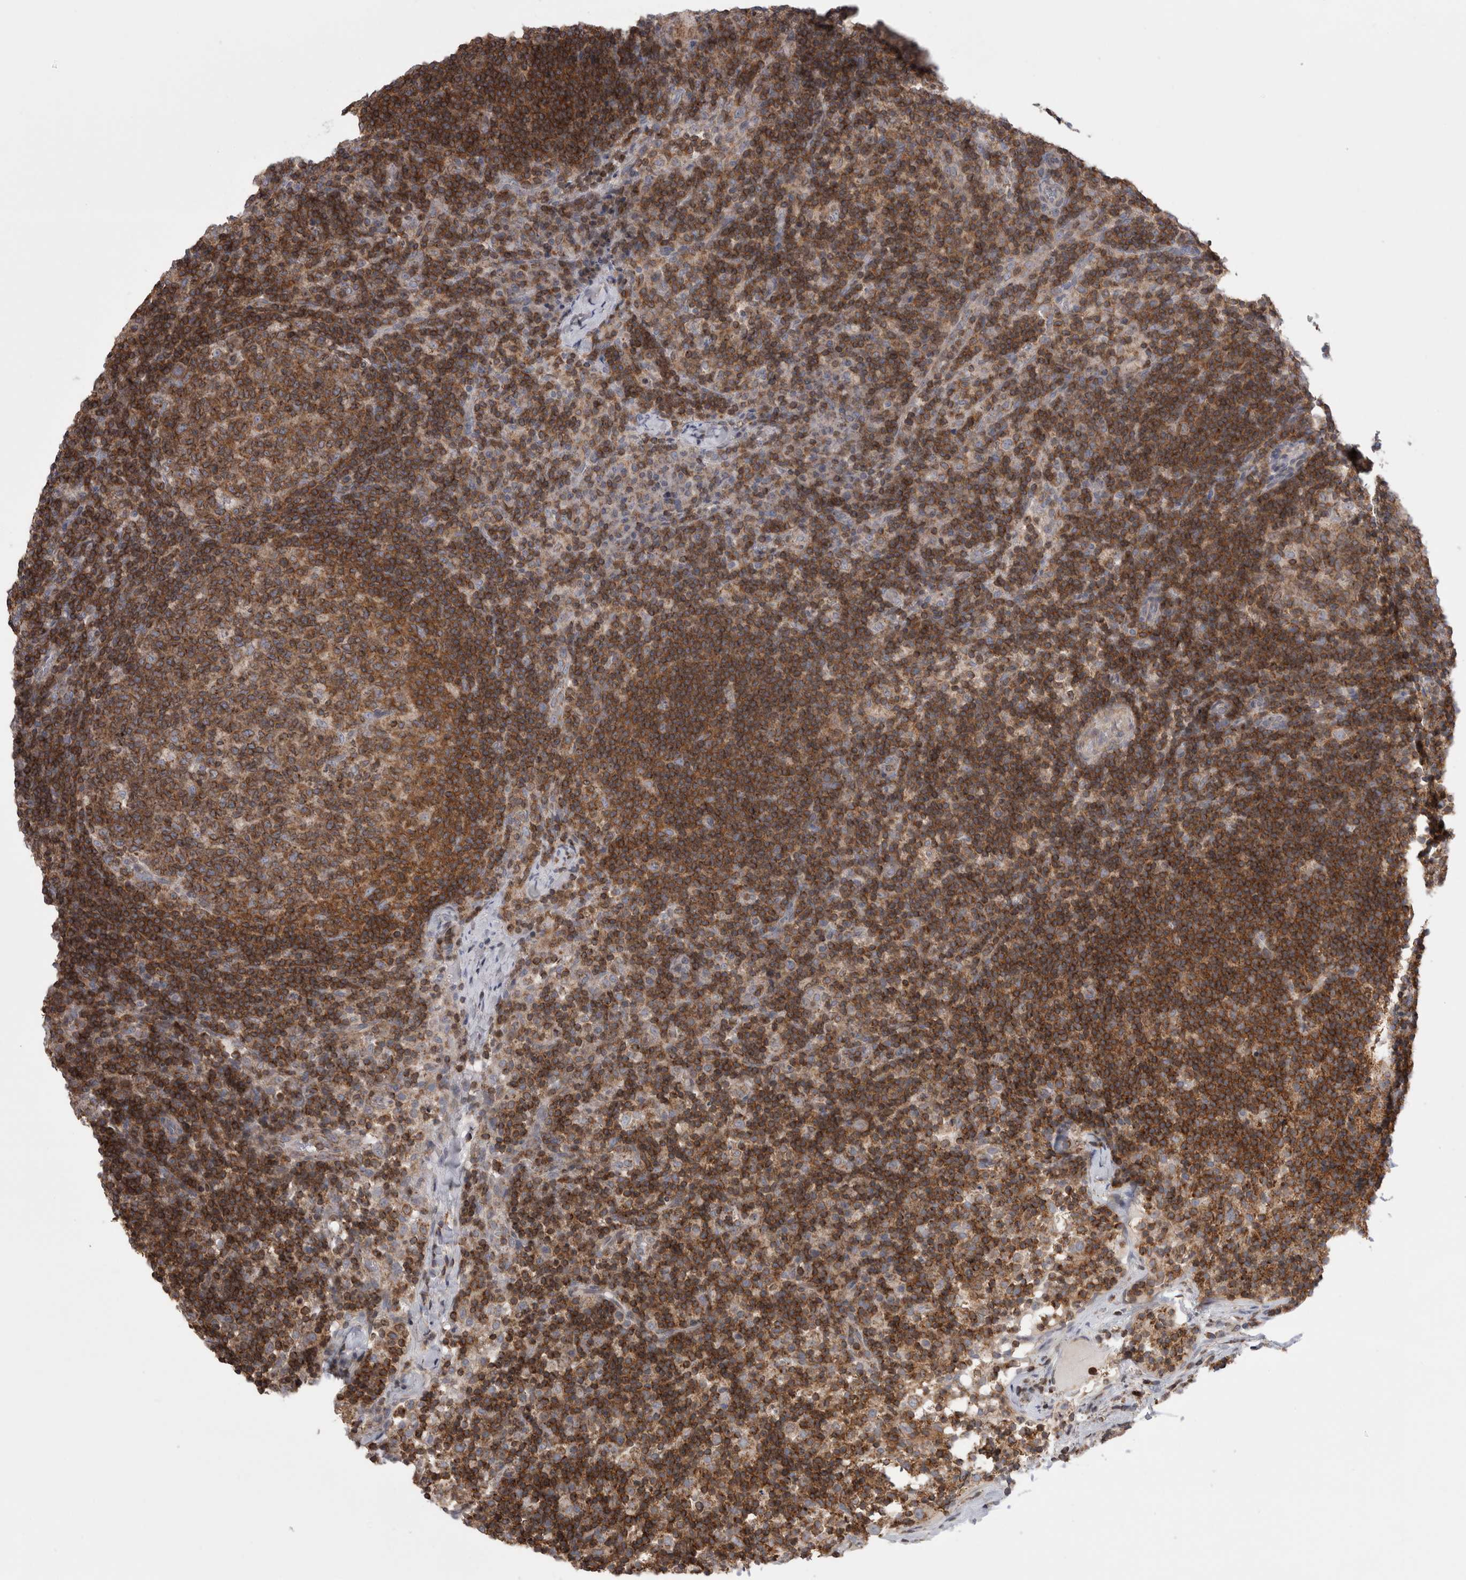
{"staining": {"intensity": "strong", "quantity": ">75%", "location": "cytoplasmic/membranous"}, "tissue": "lymph node", "cell_type": "Germinal center cells", "image_type": "normal", "snomed": [{"axis": "morphology", "description": "Normal tissue, NOS"}, {"axis": "morphology", "description": "Inflammation, NOS"}, {"axis": "topography", "description": "Lymph node"}], "caption": "IHC histopathology image of benign human lymph node stained for a protein (brown), which displays high levels of strong cytoplasmic/membranous staining in approximately >75% of germinal center cells.", "gene": "DARS2", "patient": {"sex": "male", "age": 55}}